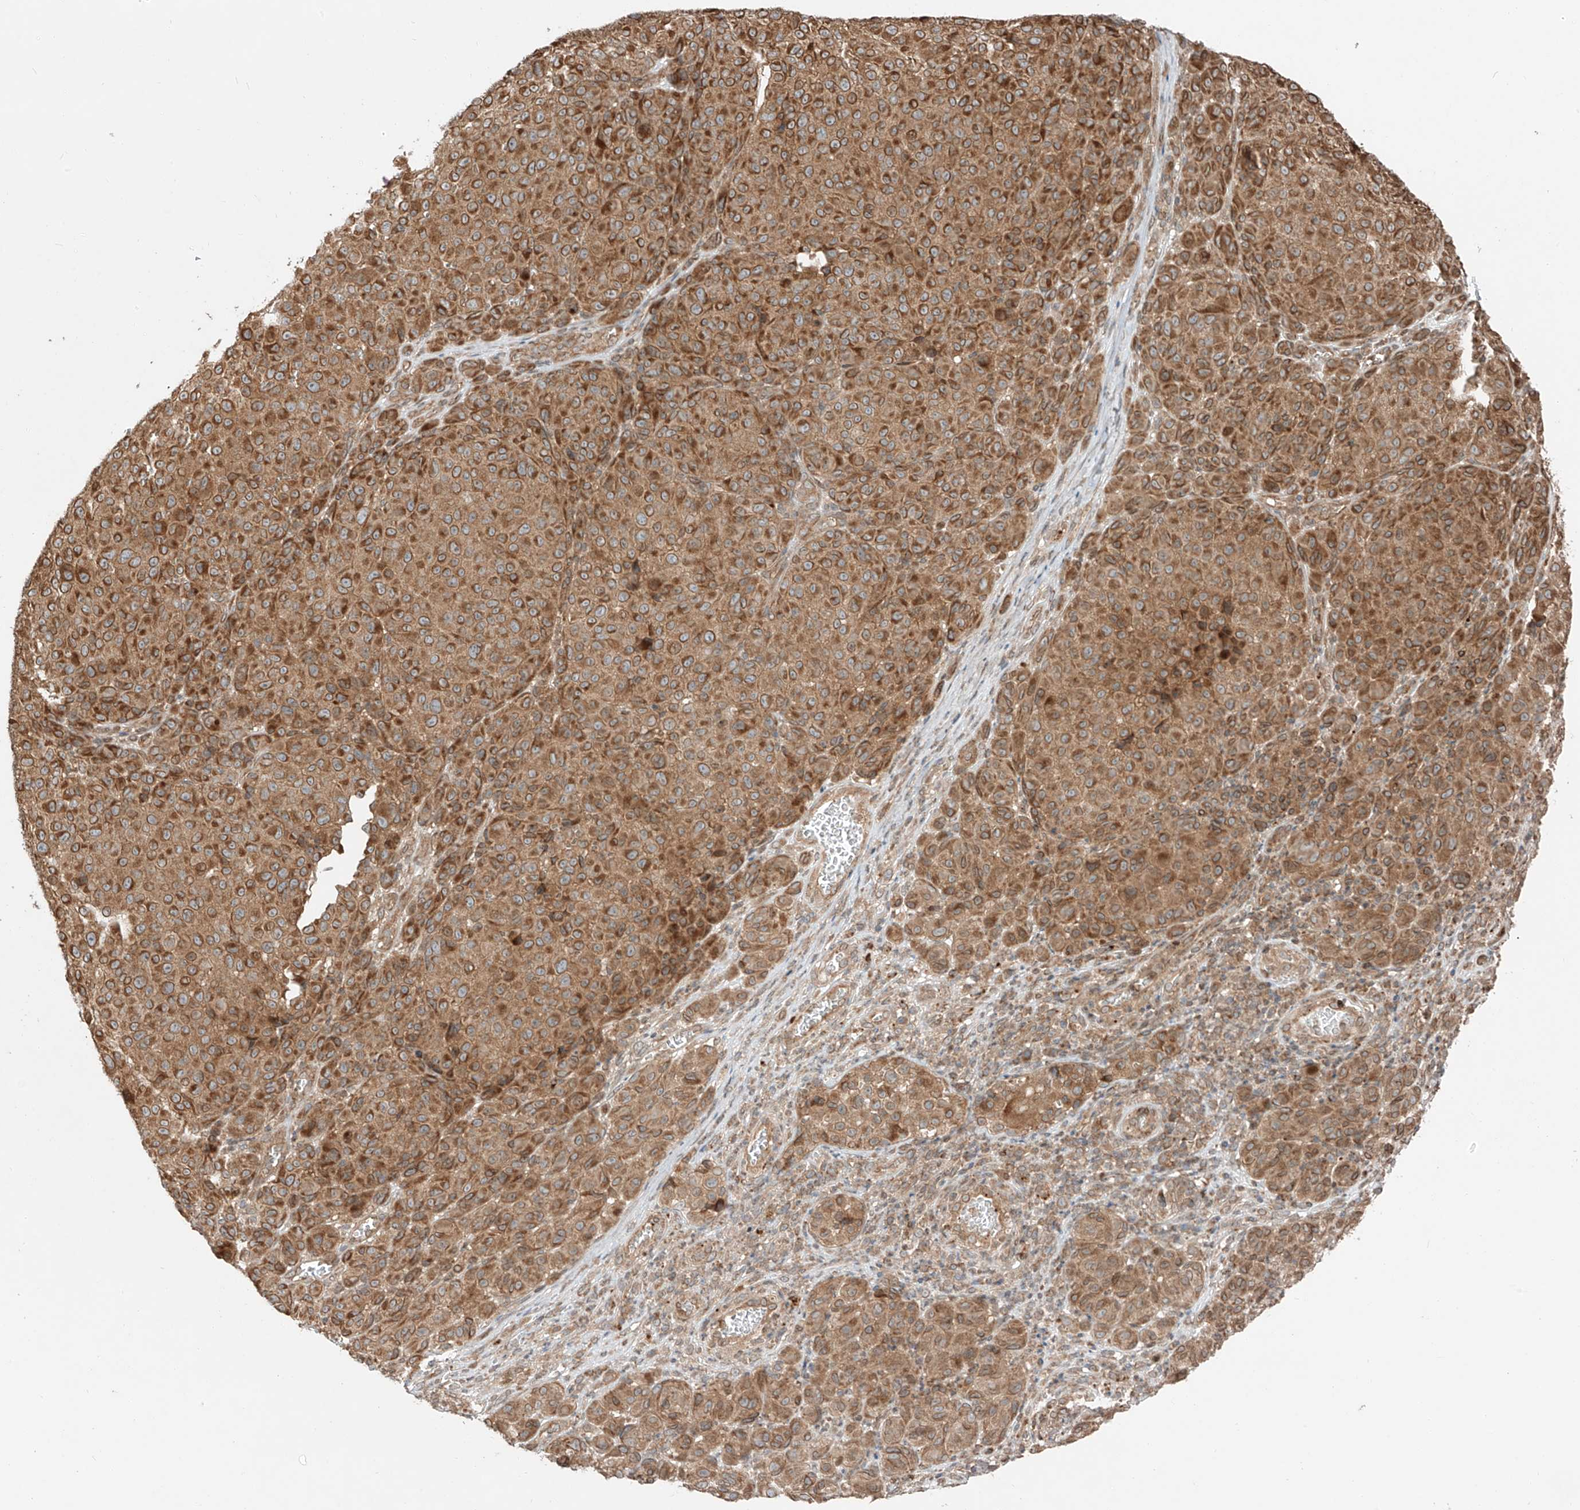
{"staining": {"intensity": "moderate", "quantity": ">75%", "location": "cytoplasmic/membranous"}, "tissue": "melanoma", "cell_type": "Tumor cells", "image_type": "cancer", "snomed": [{"axis": "morphology", "description": "Malignant melanoma, NOS"}, {"axis": "topography", "description": "Skin"}], "caption": "High-power microscopy captured an immunohistochemistry (IHC) histopathology image of malignant melanoma, revealing moderate cytoplasmic/membranous staining in approximately >75% of tumor cells.", "gene": "CEP162", "patient": {"sex": "male", "age": 73}}